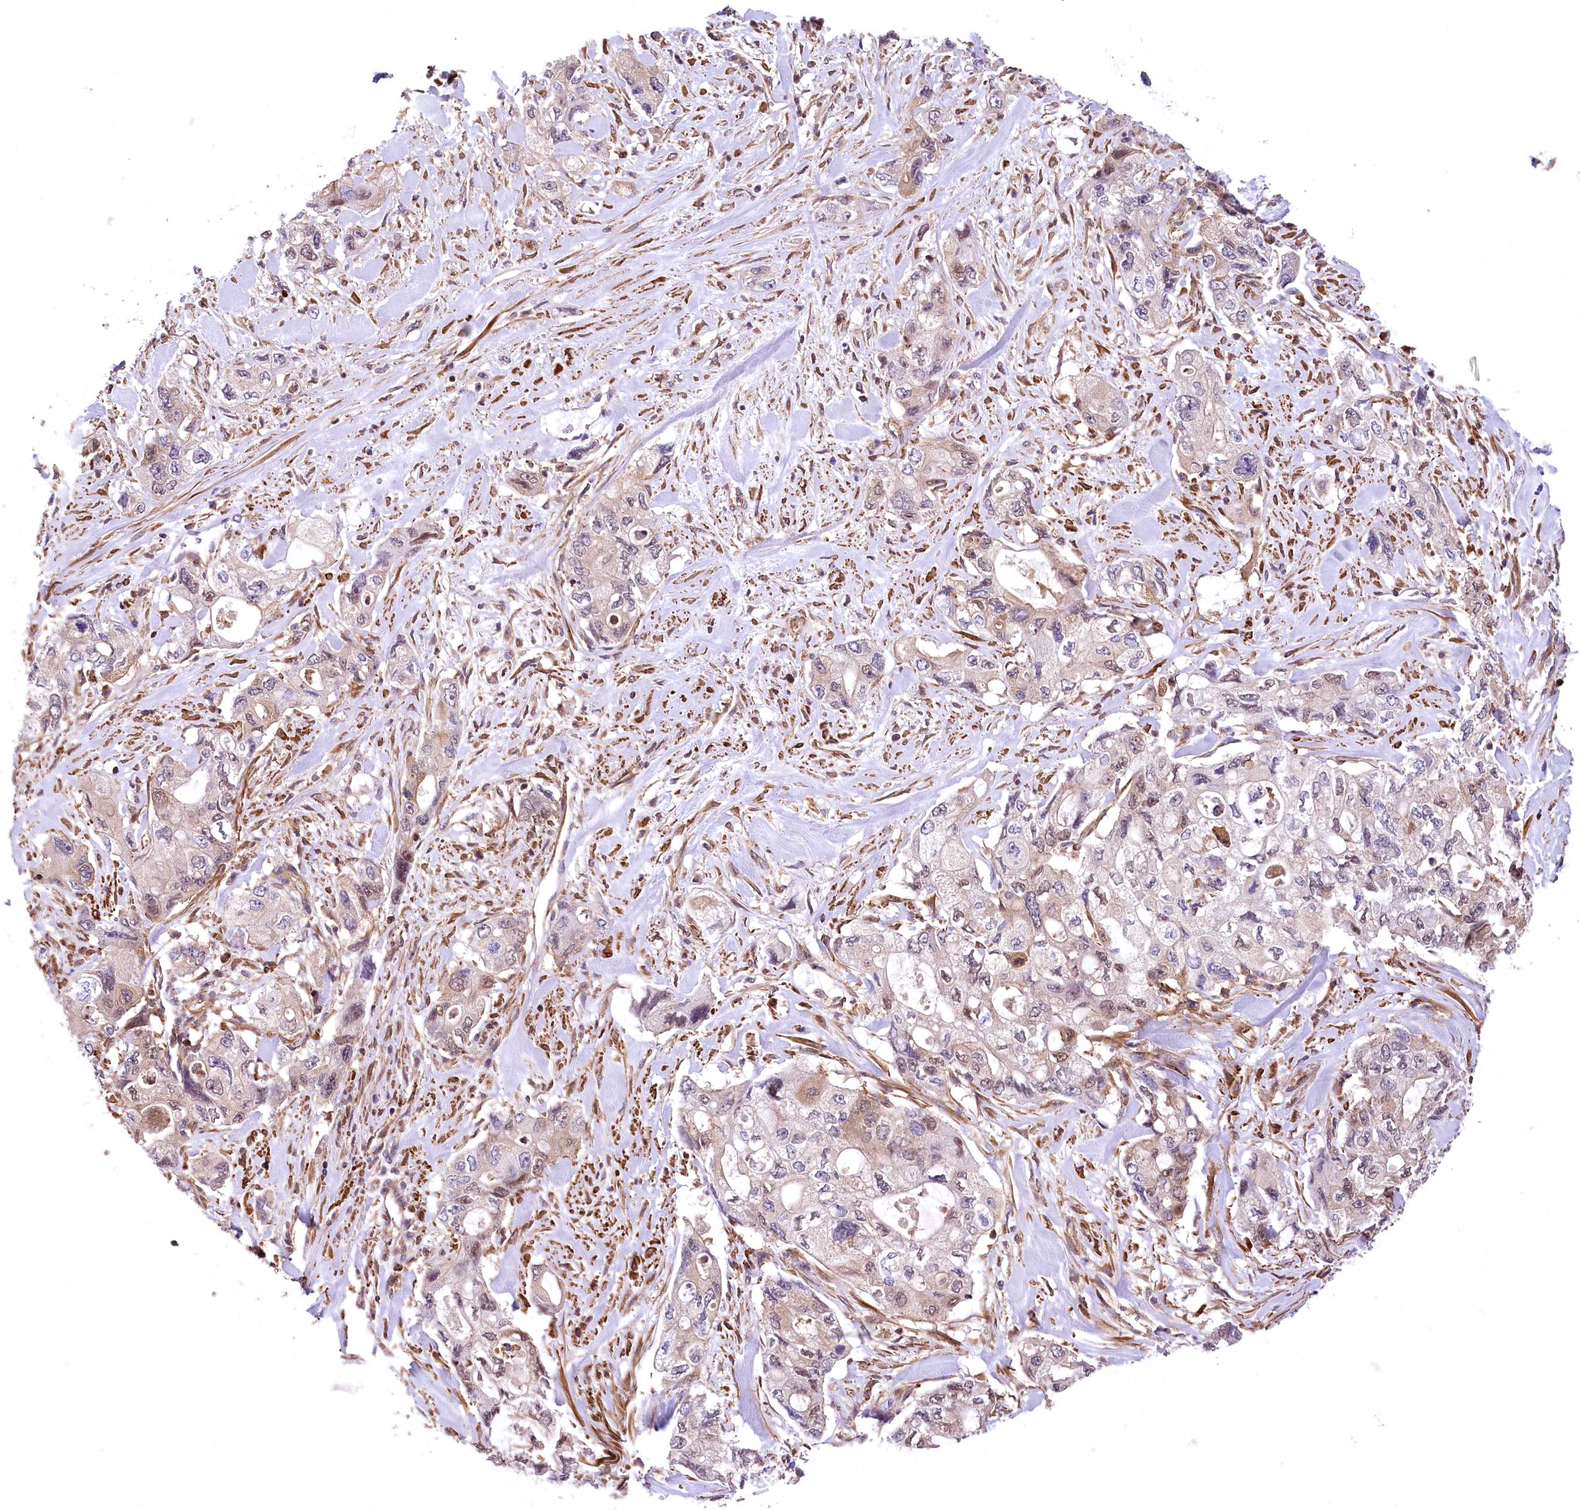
{"staining": {"intensity": "weak", "quantity": "<25%", "location": "nuclear"}, "tissue": "pancreatic cancer", "cell_type": "Tumor cells", "image_type": "cancer", "snomed": [{"axis": "morphology", "description": "Adenocarcinoma, NOS"}, {"axis": "topography", "description": "Pancreas"}], "caption": "Adenocarcinoma (pancreatic) stained for a protein using immunohistochemistry (IHC) displays no positivity tumor cells.", "gene": "DPP3", "patient": {"sex": "female", "age": 73}}